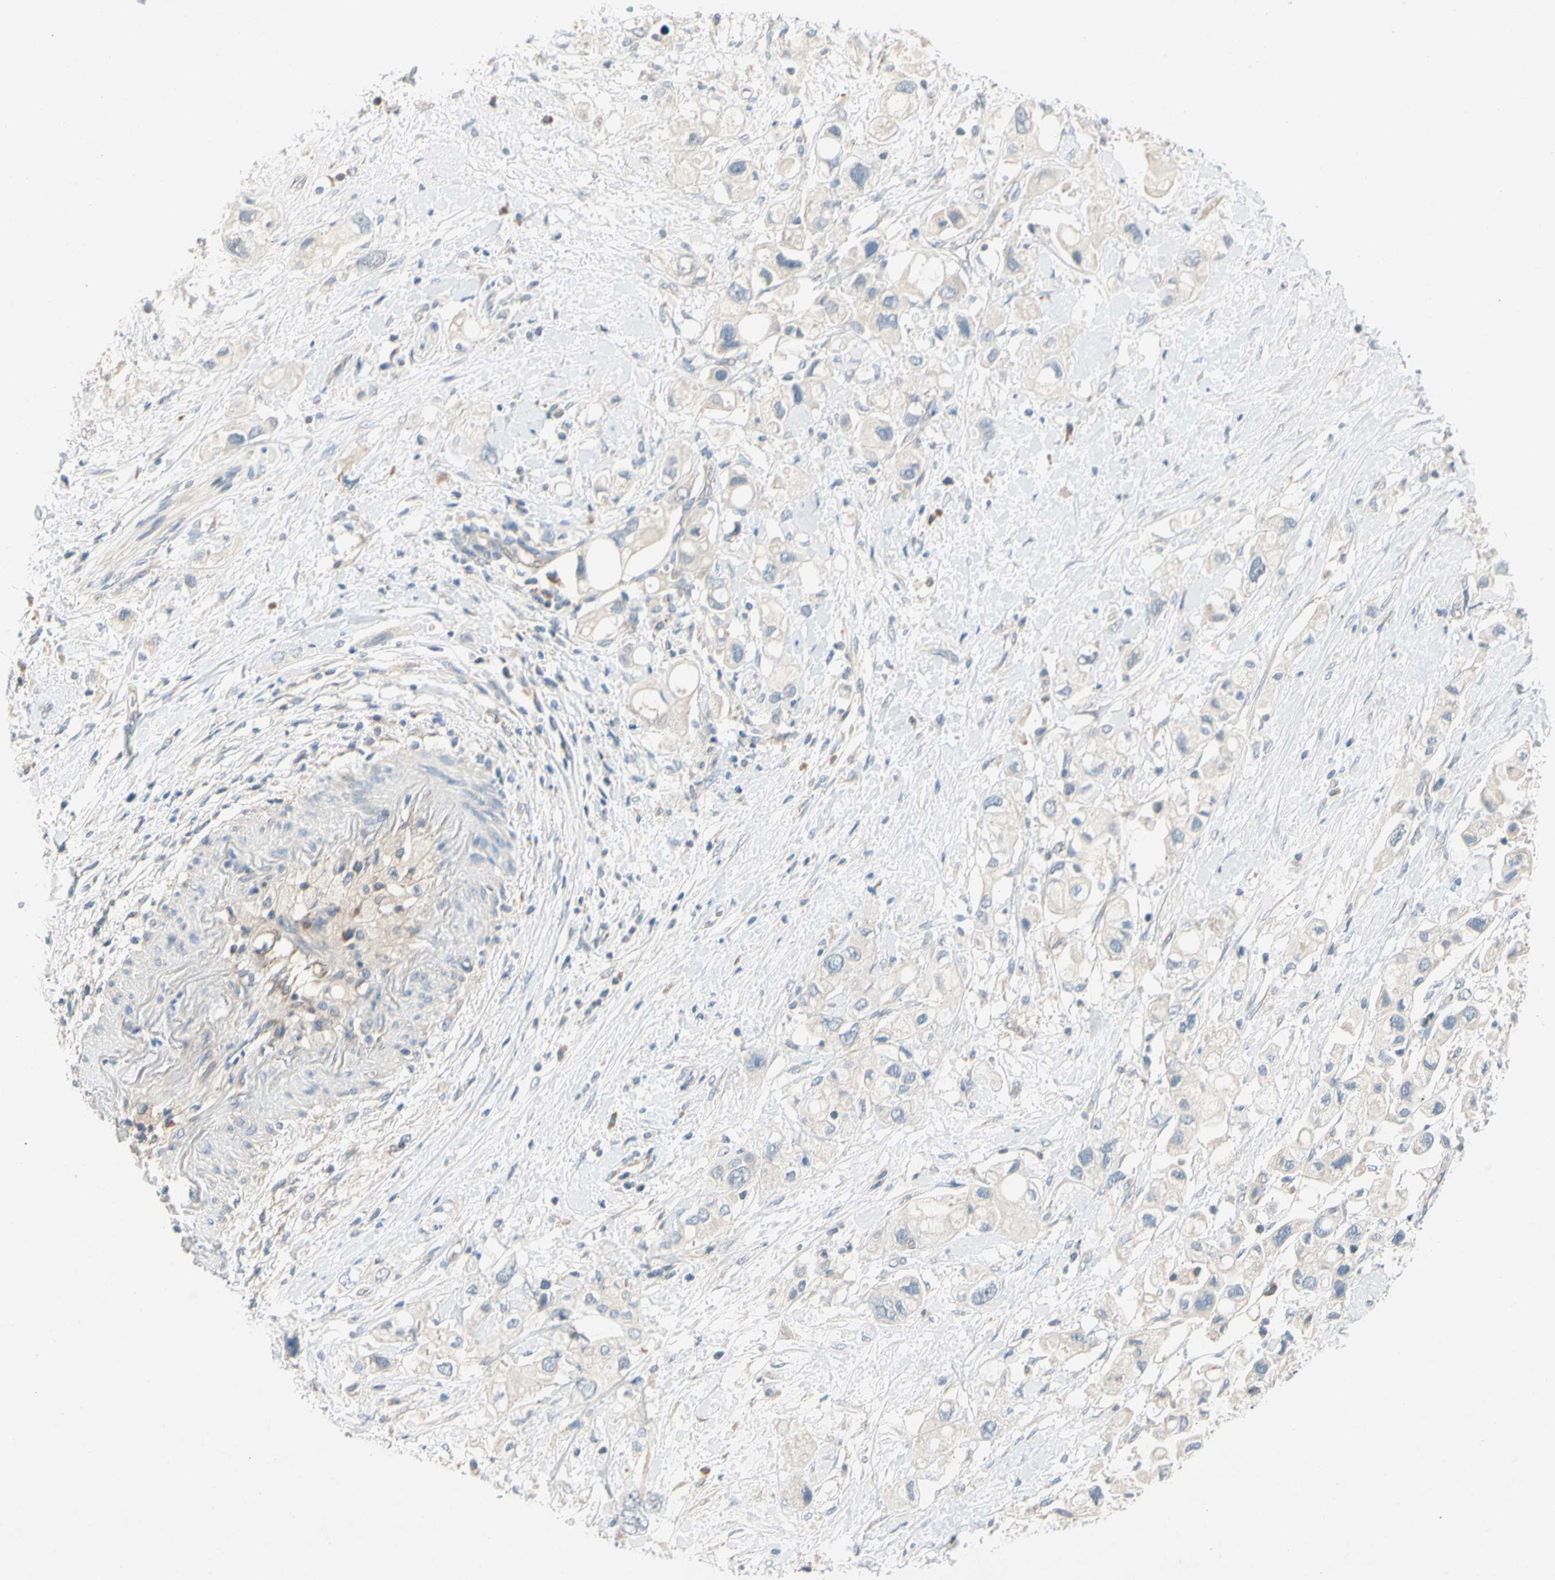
{"staining": {"intensity": "negative", "quantity": "none", "location": "none"}, "tissue": "pancreatic cancer", "cell_type": "Tumor cells", "image_type": "cancer", "snomed": [{"axis": "morphology", "description": "Adenocarcinoma, NOS"}, {"axis": "topography", "description": "Pancreas"}], "caption": "This is a image of IHC staining of pancreatic adenocarcinoma, which shows no staining in tumor cells.", "gene": "KLHDC8B", "patient": {"sex": "female", "age": 56}}